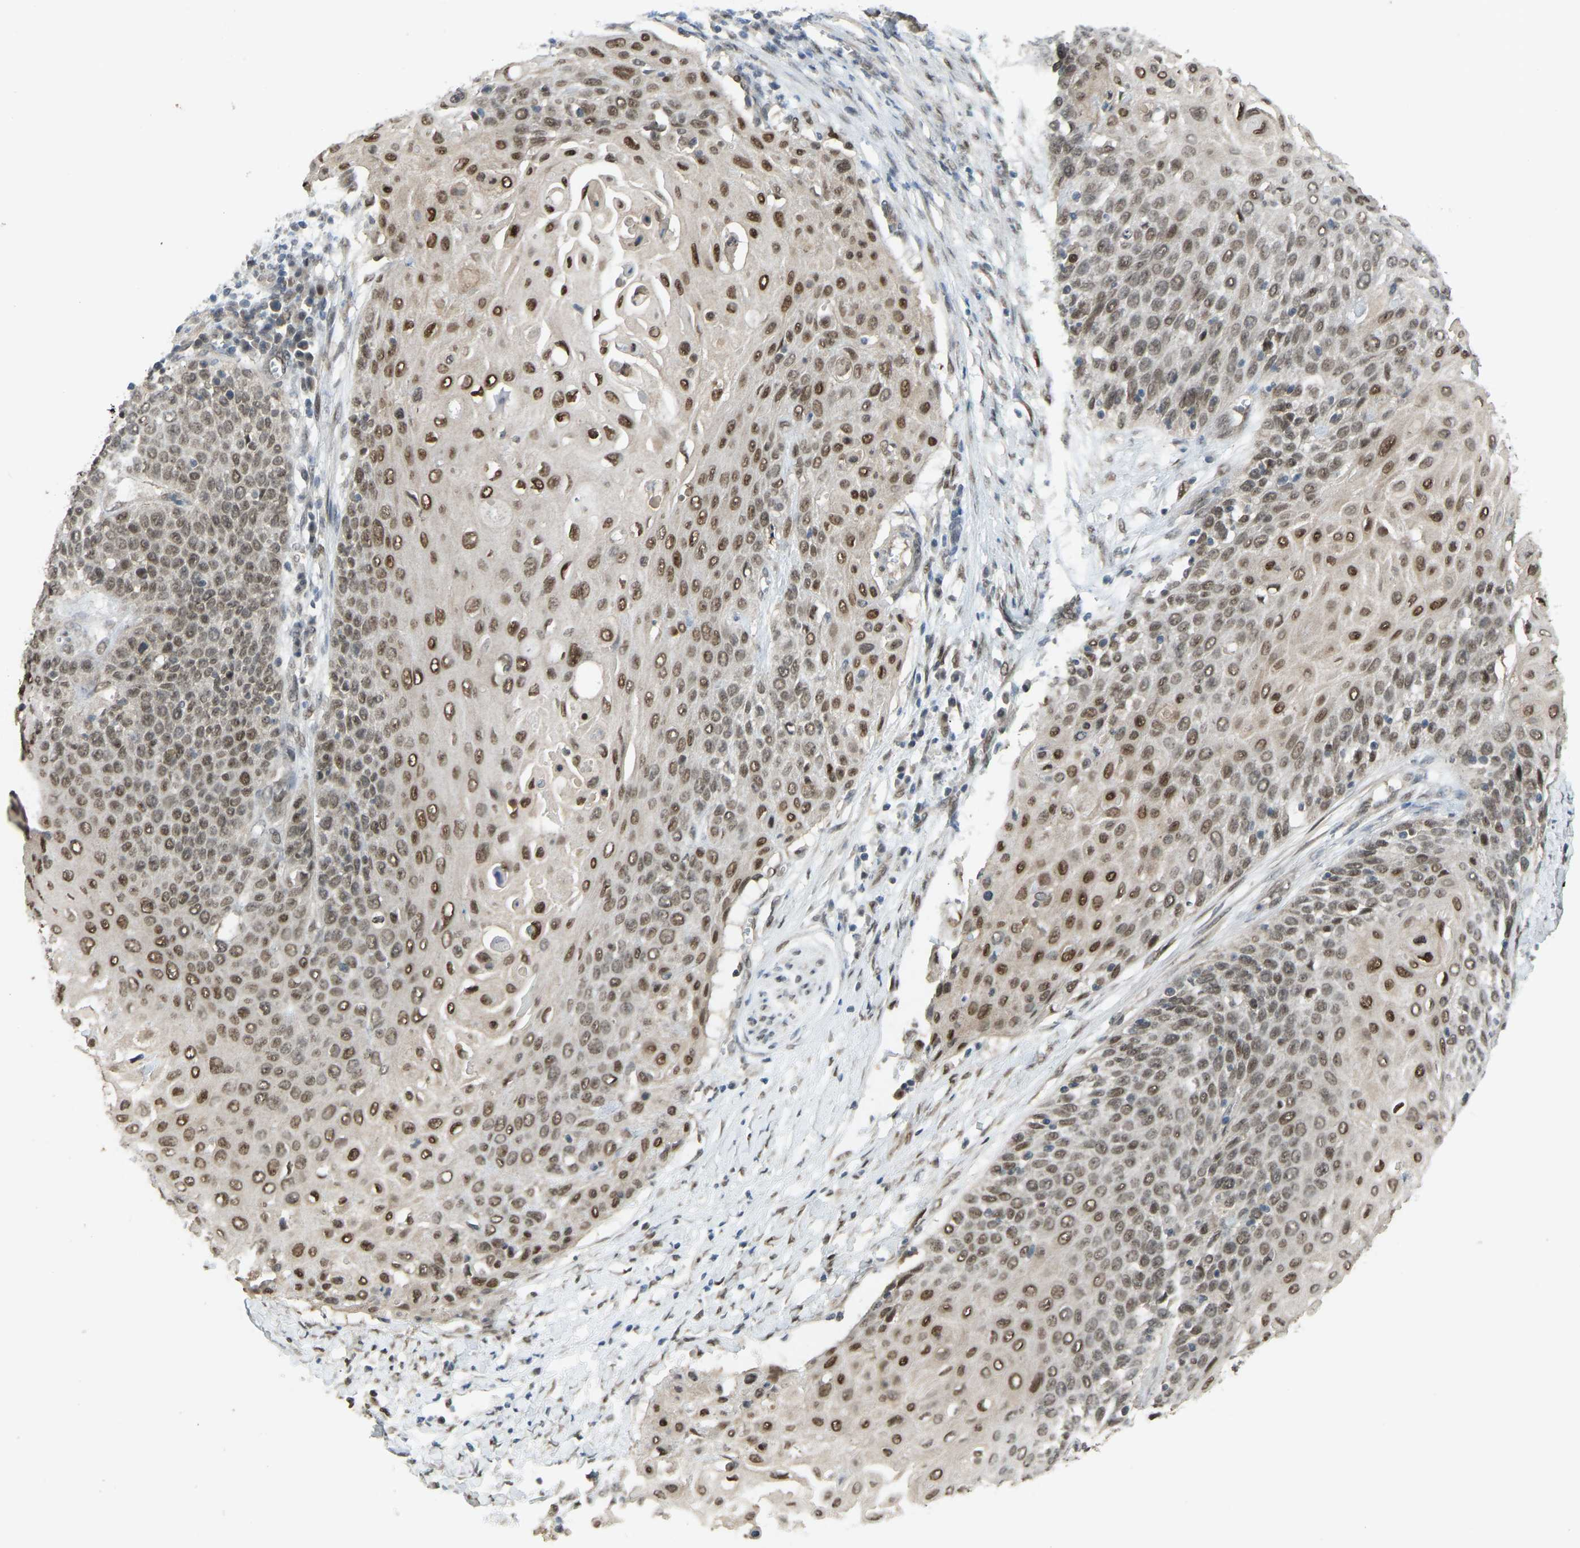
{"staining": {"intensity": "strong", "quantity": ">75%", "location": "nuclear"}, "tissue": "cervical cancer", "cell_type": "Tumor cells", "image_type": "cancer", "snomed": [{"axis": "morphology", "description": "Squamous cell carcinoma, NOS"}, {"axis": "topography", "description": "Cervix"}], "caption": "IHC (DAB) staining of cervical squamous cell carcinoma displays strong nuclear protein staining in approximately >75% of tumor cells.", "gene": "KPNA6", "patient": {"sex": "female", "age": 39}}